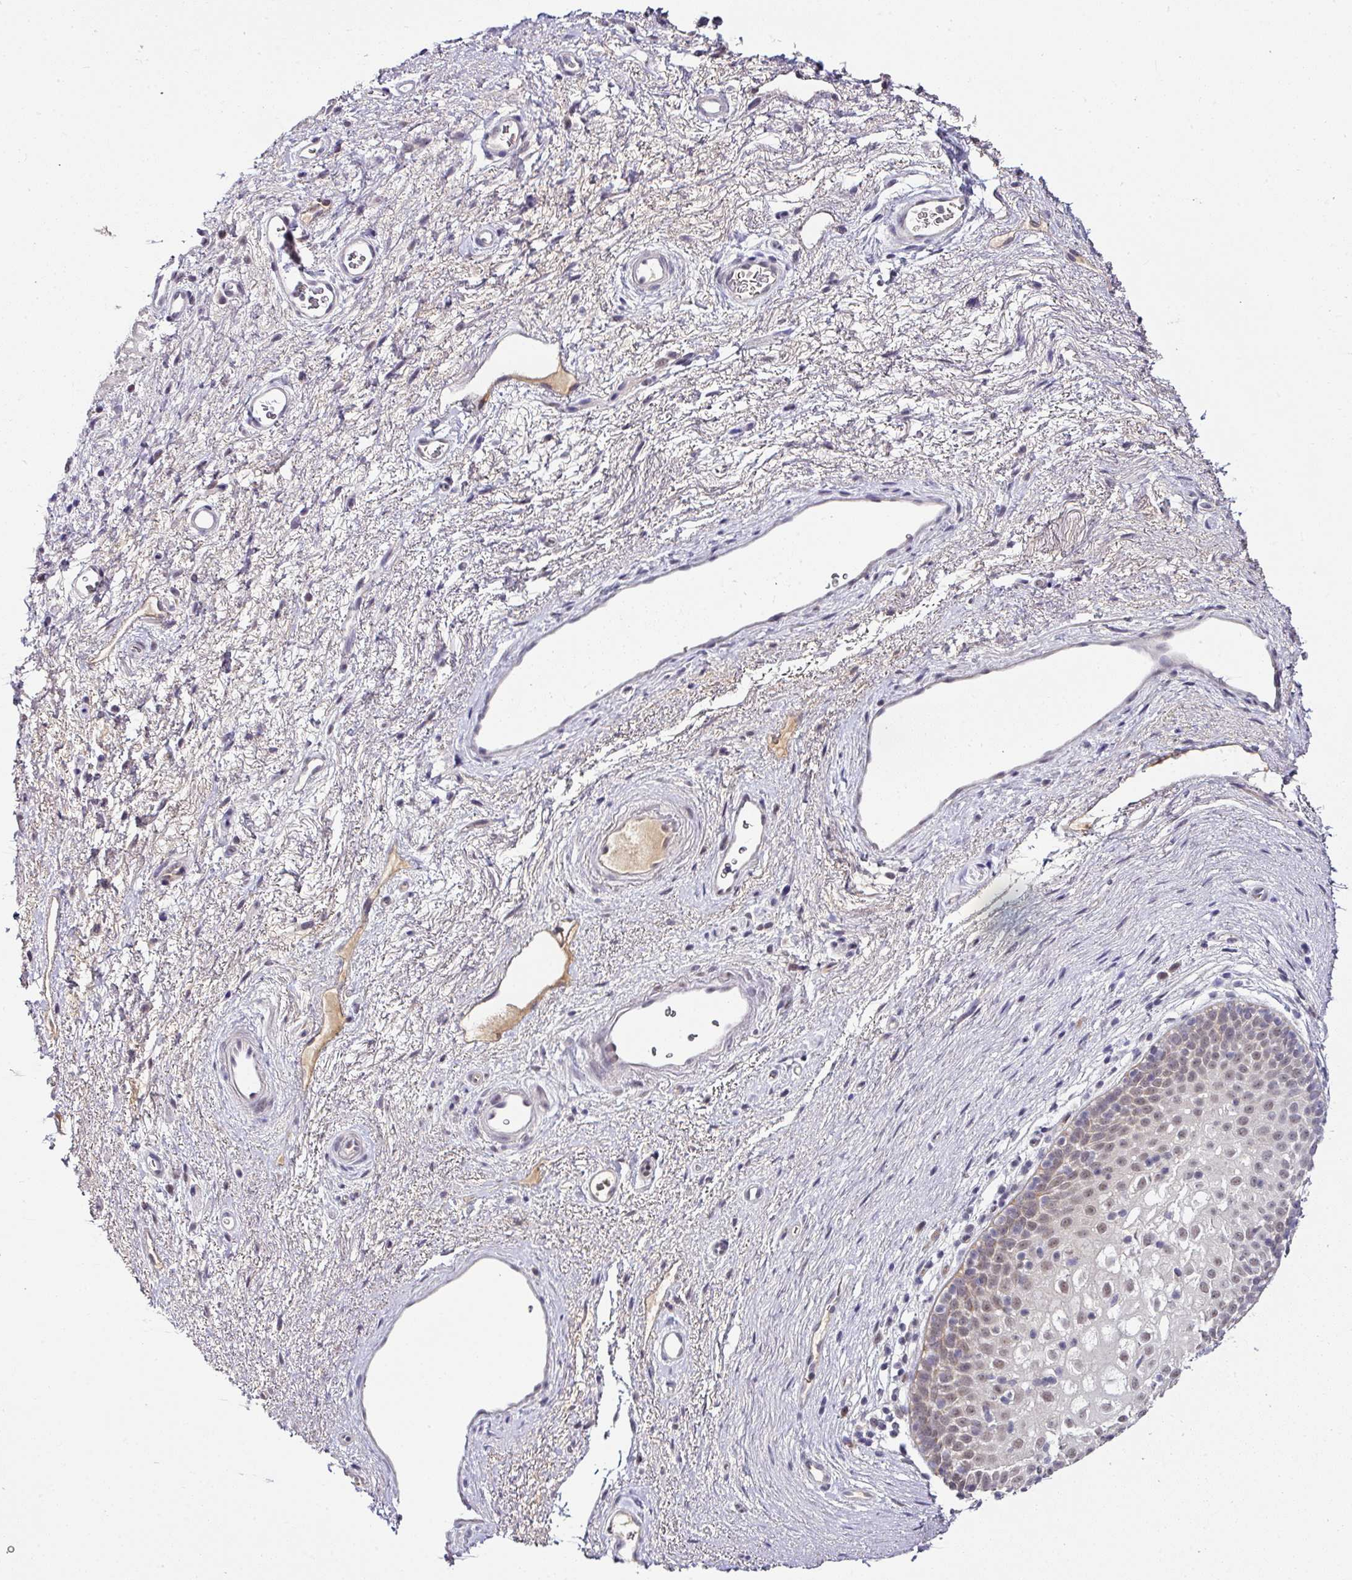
{"staining": {"intensity": "weak", "quantity": "<25%", "location": "nuclear"}, "tissue": "vagina", "cell_type": "Squamous epithelial cells", "image_type": "normal", "snomed": [{"axis": "morphology", "description": "Normal tissue, NOS"}, {"axis": "topography", "description": "Vagina"}], "caption": "High power microscopy micrograph of an immunohistochemistry (IHC) histopathology image of normal vagina, revealing no significant expression in squamous epithelial cells.", "gene": "NAPSA", "patient": {"sex": "female", "age": 47}}